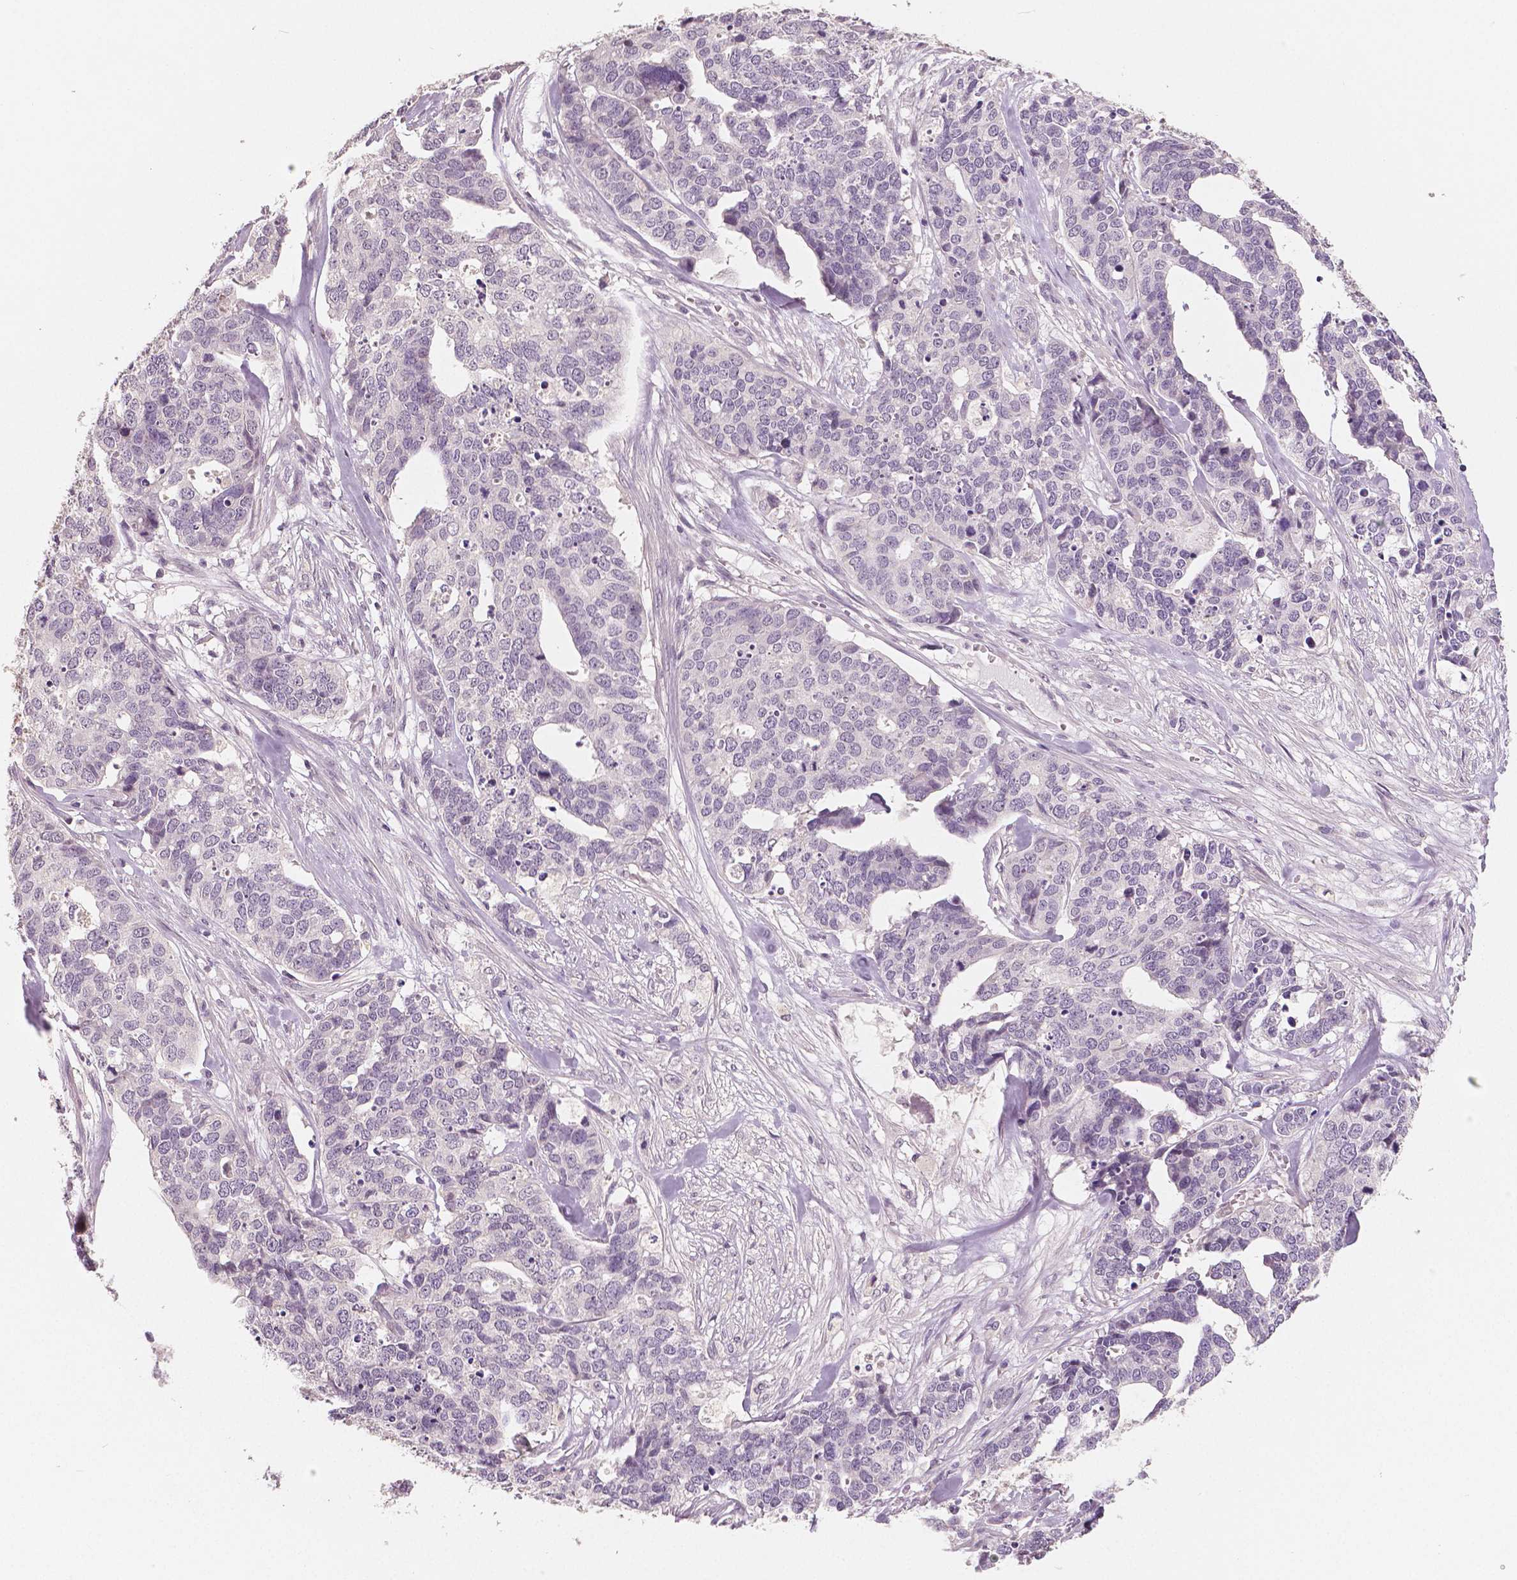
{"staining": {"intensity": "negative", "quantity": "none", "location": "none"}, "tissue": "ovarian cancer", "cell_type": "Tumor cells", "image_type": "cancer", "snomed": [{"axis": "morphology", "description": "Carcinoma, endometroid"}, {"axis": "topography", "description": "Ovary"}], "caption": "Human ovarian cancer (endometroid carcinoma) stained for a protein using IHC shows no expression in tumor cells.", "gene": "RNASE7", "patient": {"sex": "female", "age": 65}}